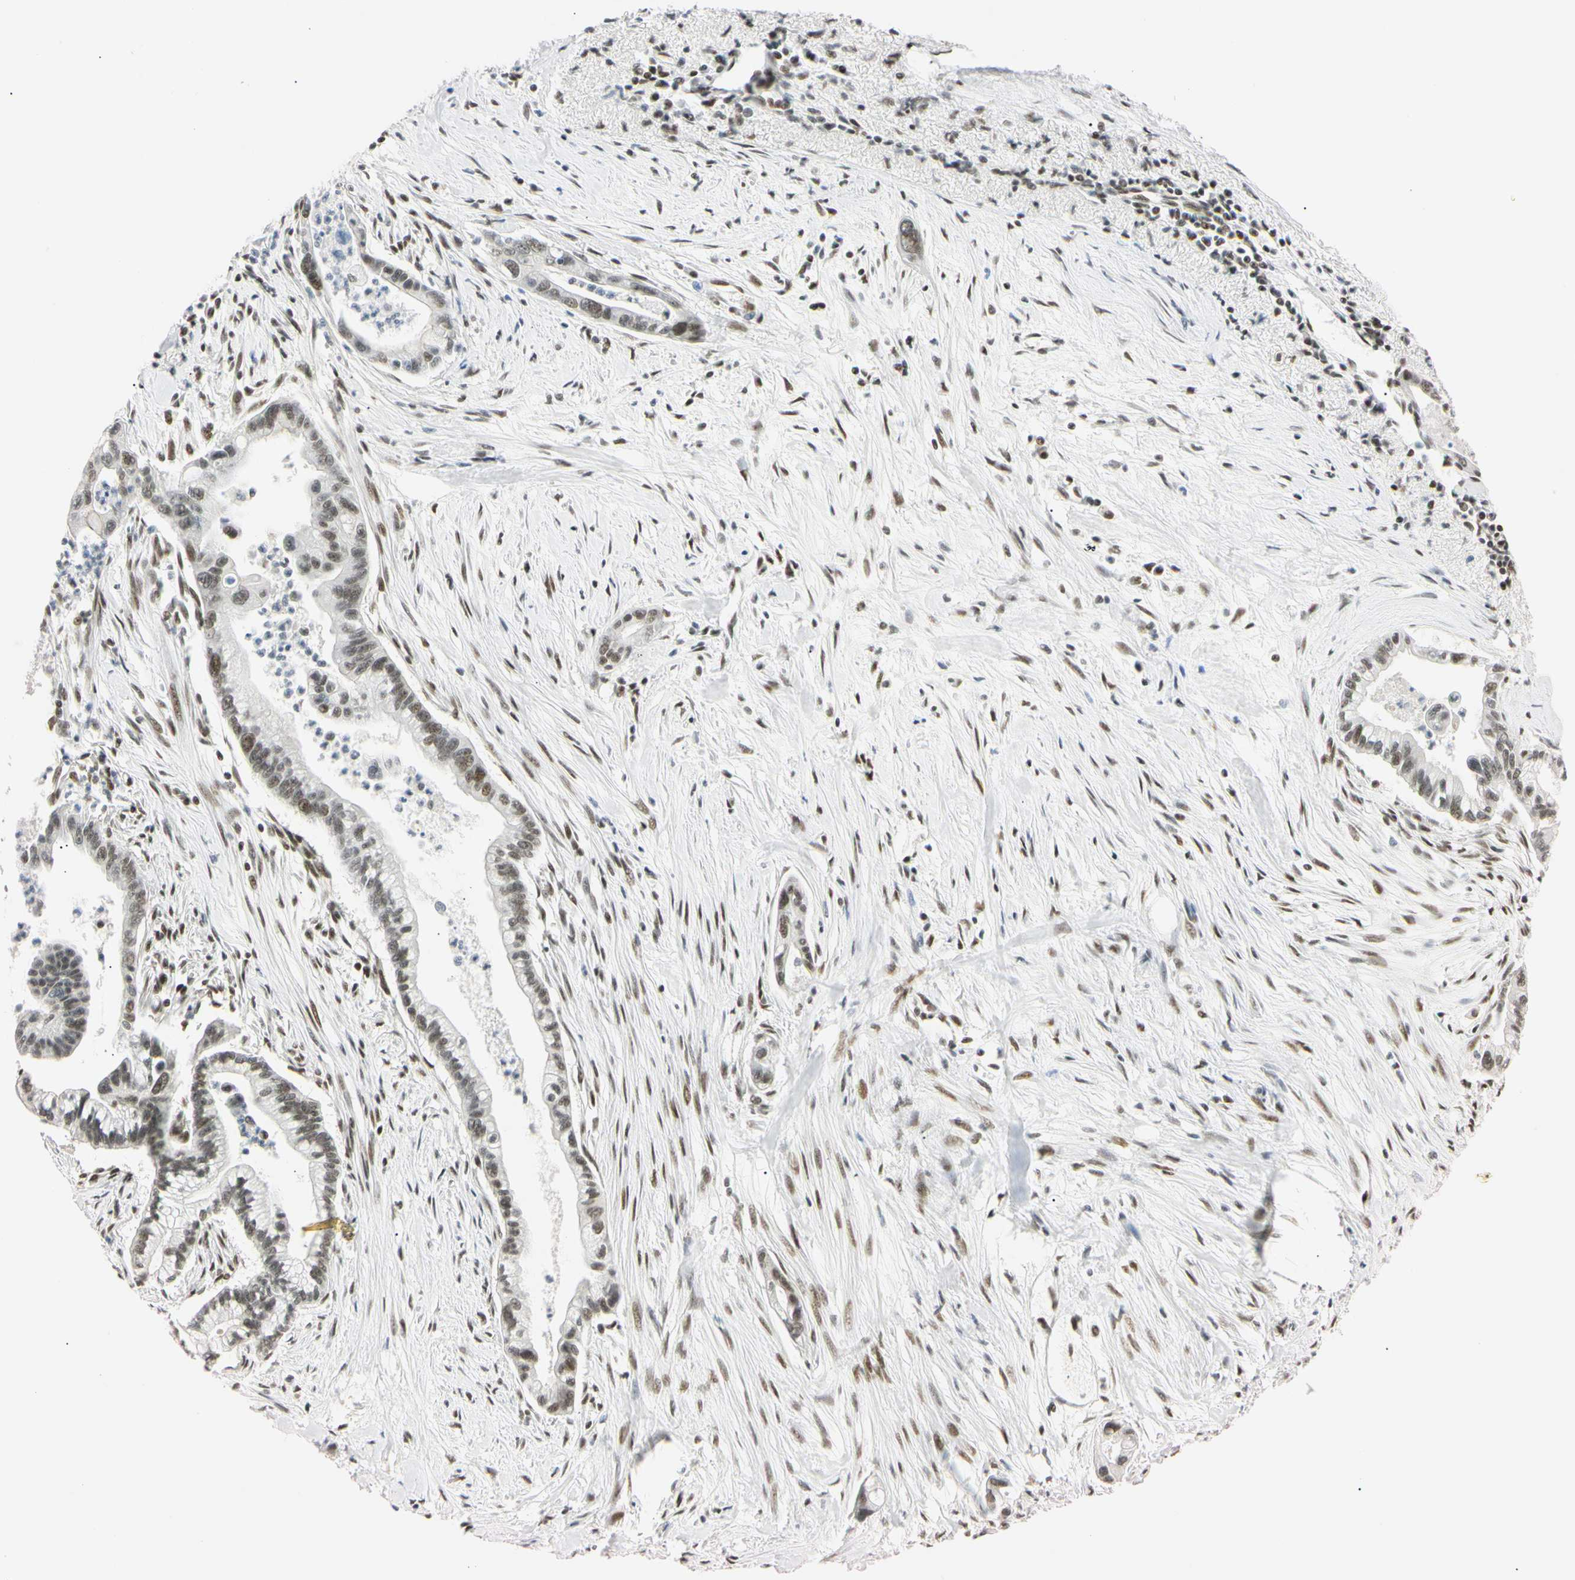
{"staining": {"intensity": "moderate", "quantity": ">75%", "location": "nuclear"}, "tissue": "pancreatic cancer", "cell_type": "Tumor cells", "image_type": "cancer", "snomed": [{"axis": "morphology", "description": "Adenocarcinoma, NOS"}, {"axis": "topography", "description": "Pancreas"}], "caption": "Pancreatic cancer stained for a protein (brown) shows moderate nuclear positive staining in approximately >75% of tumor cells.", "gene": "ZNF134", "patient": {"sex": "male", "age": 70}}